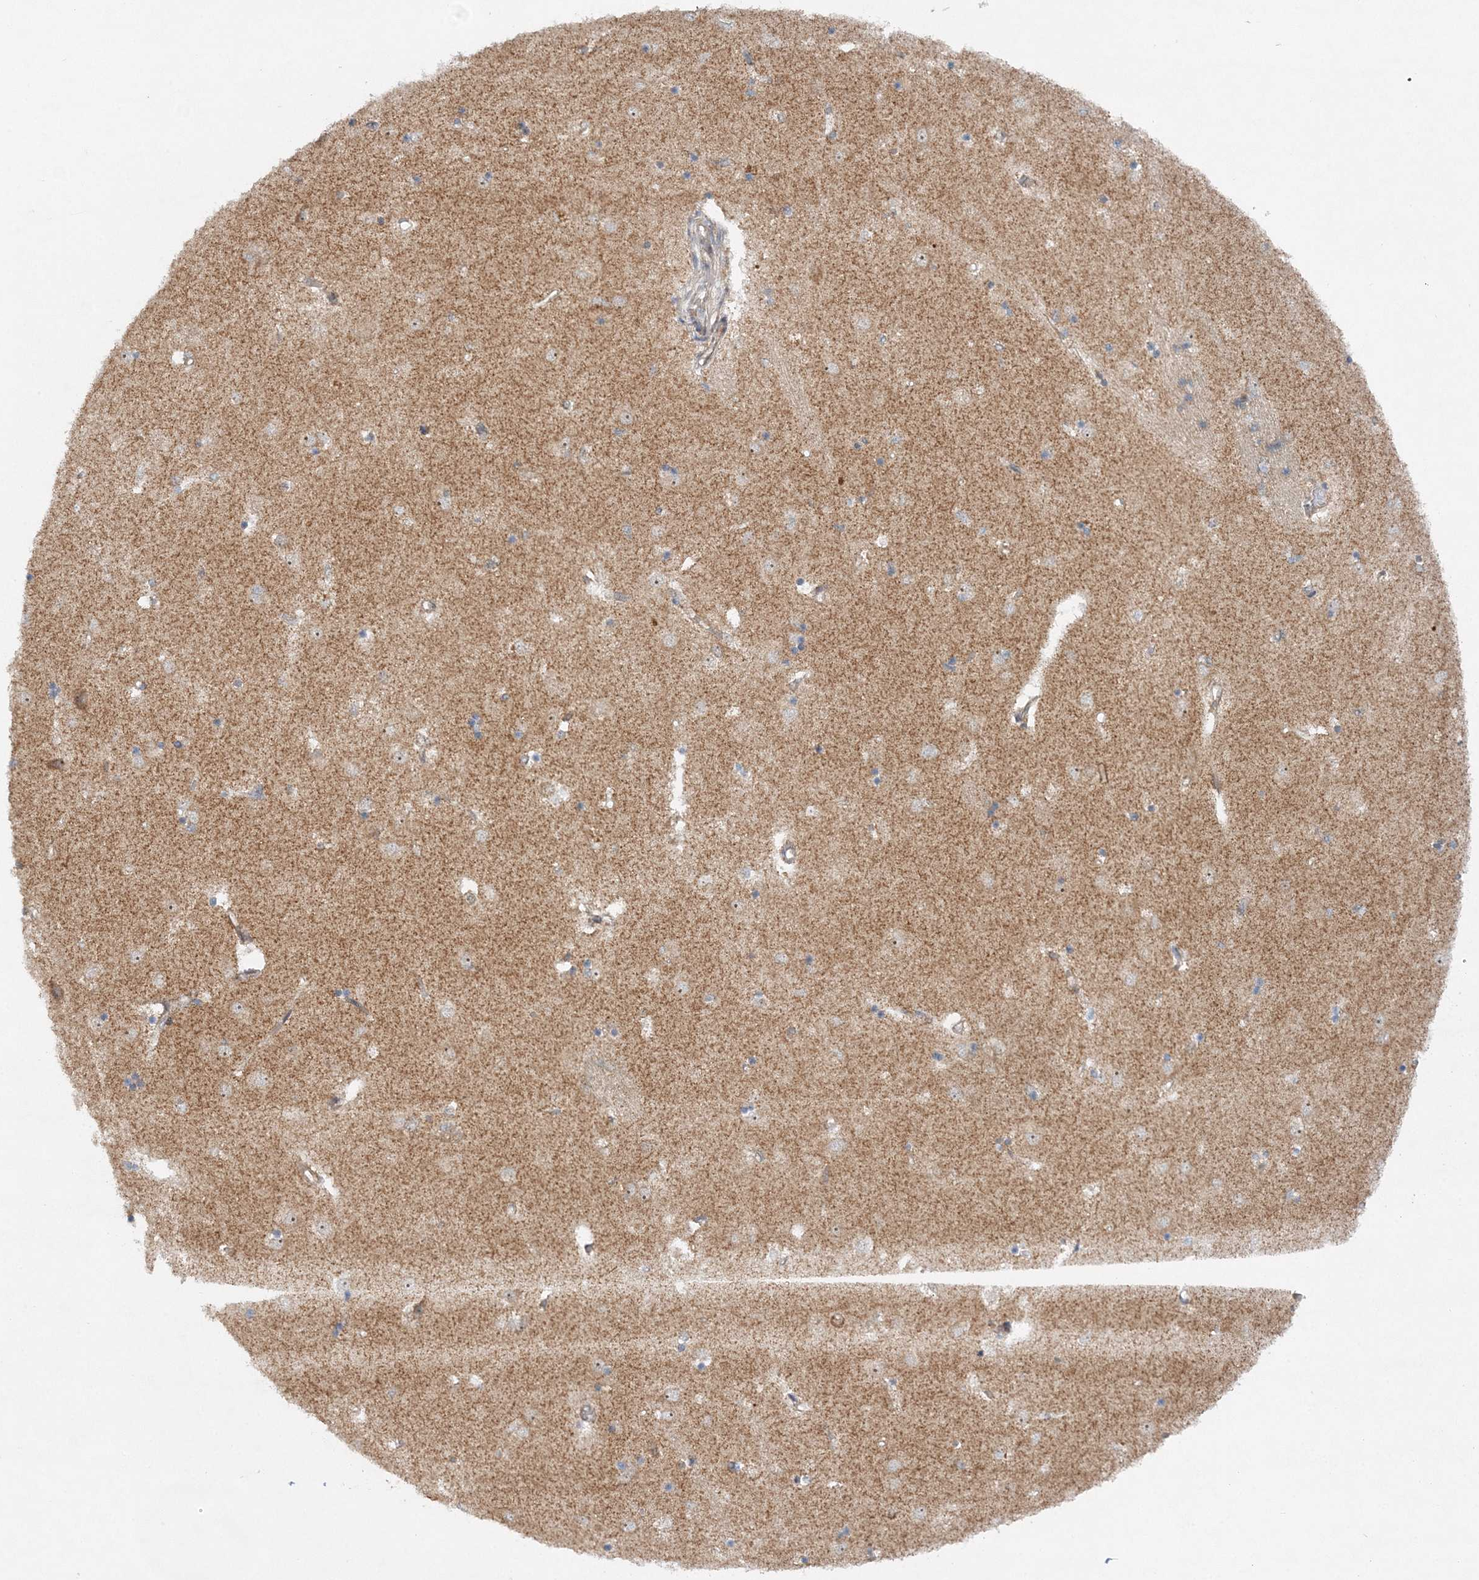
{"staining": {"intensity": "weak", "quantity": "<25%", "location": "cytoplasmic/membranous"}, "tissue": "caudate", "cell_type": "Glial cells", "image_type": "normal", "snomed": [{"axis": "morphology", "description": "Normal tissue, NOS"}, {"axis": "topography", "description": "Lateral ventricle wall"}], "caption": "Glial cells show no significant positivity in benign caudate. (DAB immunohistochemistry with hematoxylin counter stain).", "gene": "RAB11FIP2", "patient": {"sex": "male", "age": 45}}